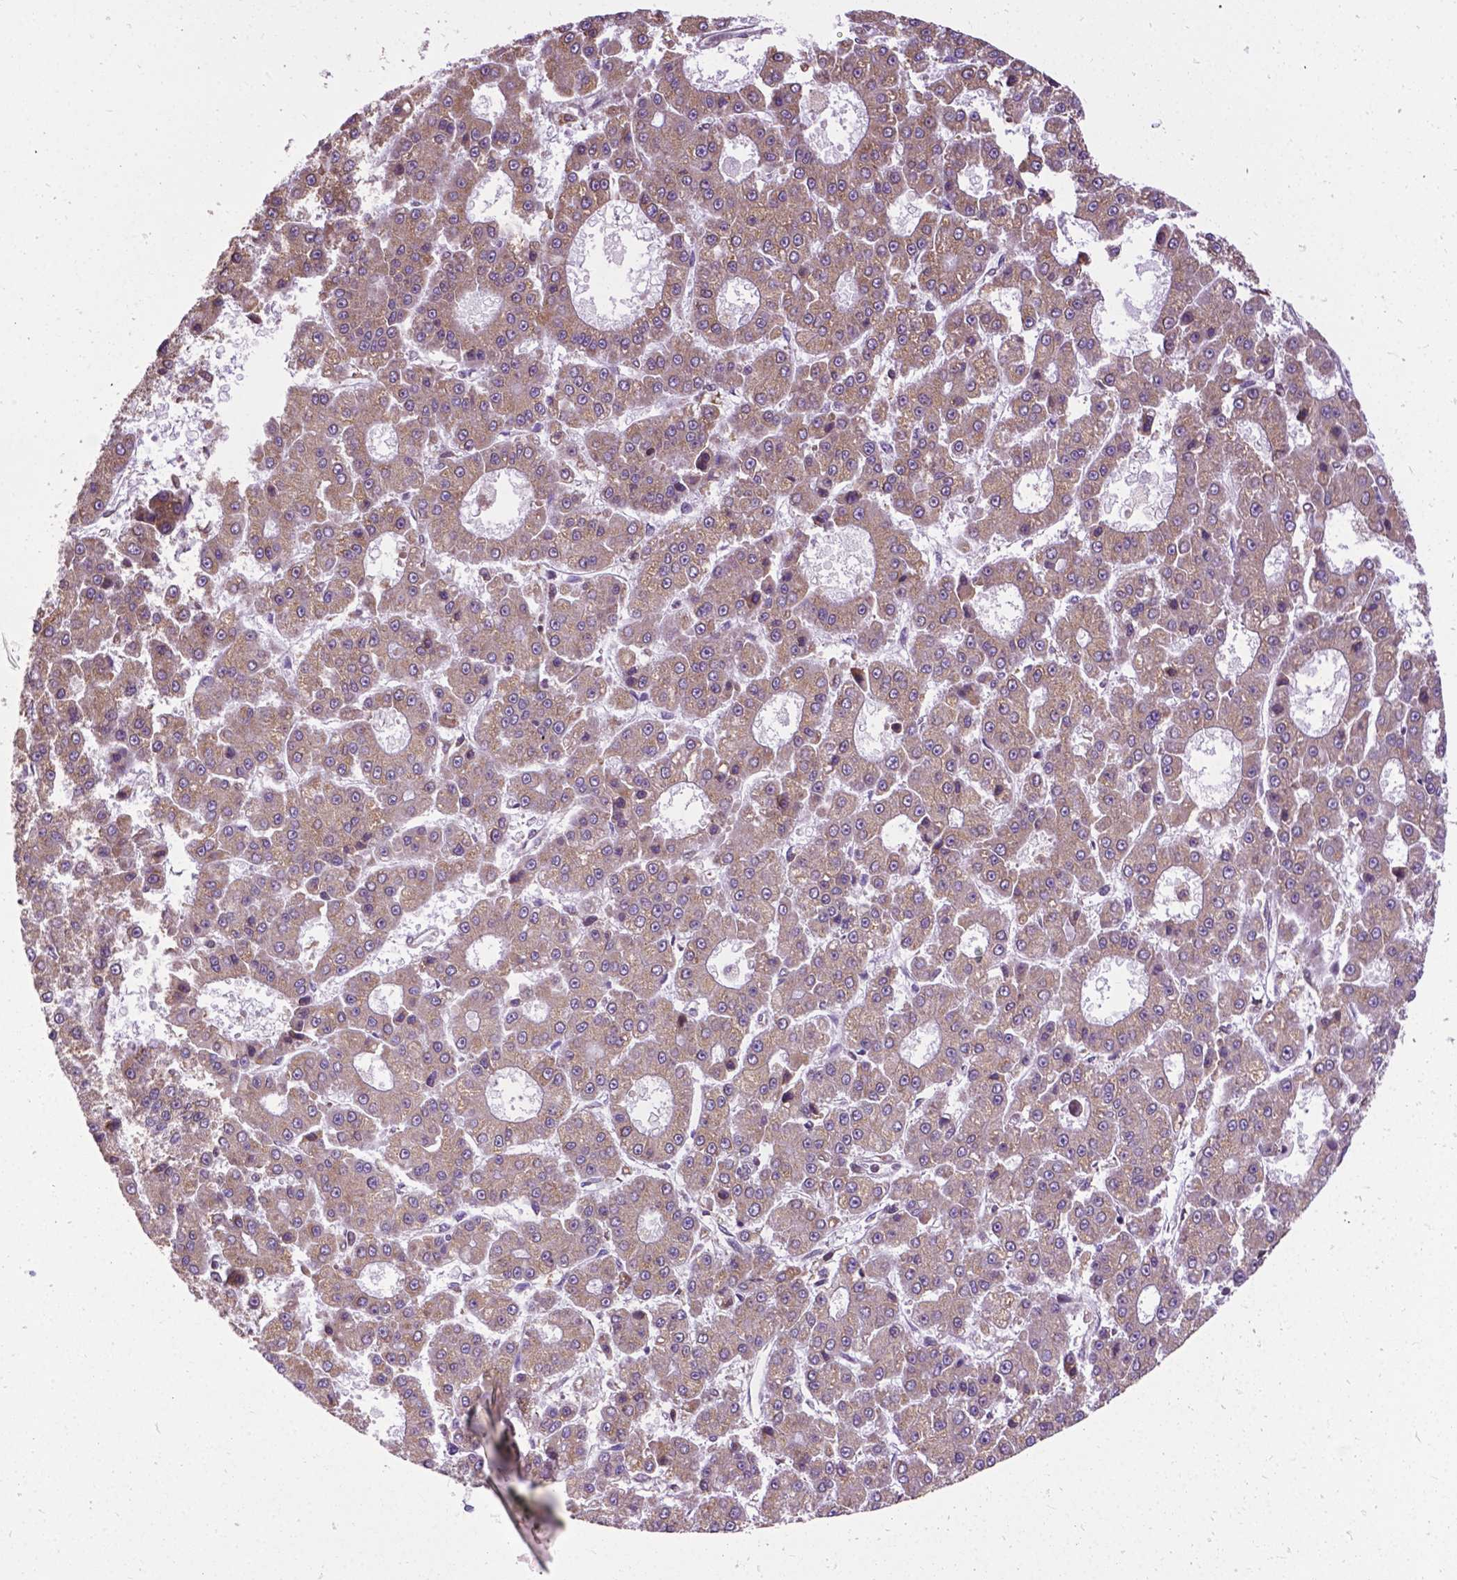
{"staining": {"intensity": "negative", "quantity": "none", "location": "none"}, "tissue": "liver cancer", "cell_type": "Tumor cells", "image_type": "cancer", "snomed": [{"axis": "morphology", "description": "Carcinoma, Hepatocellular, NOS"}, {"axis": "topography", "description": "Liver"}], "caption": "This image is of hepatocellular carcinoma (liver) stained with immunohistochemistry to label a protein in brown with the nuclei are counter-stained blue. There is no staining in tumor cells.", "gene": "GANAB", "patient": {"sex": "male", "age": 70}}